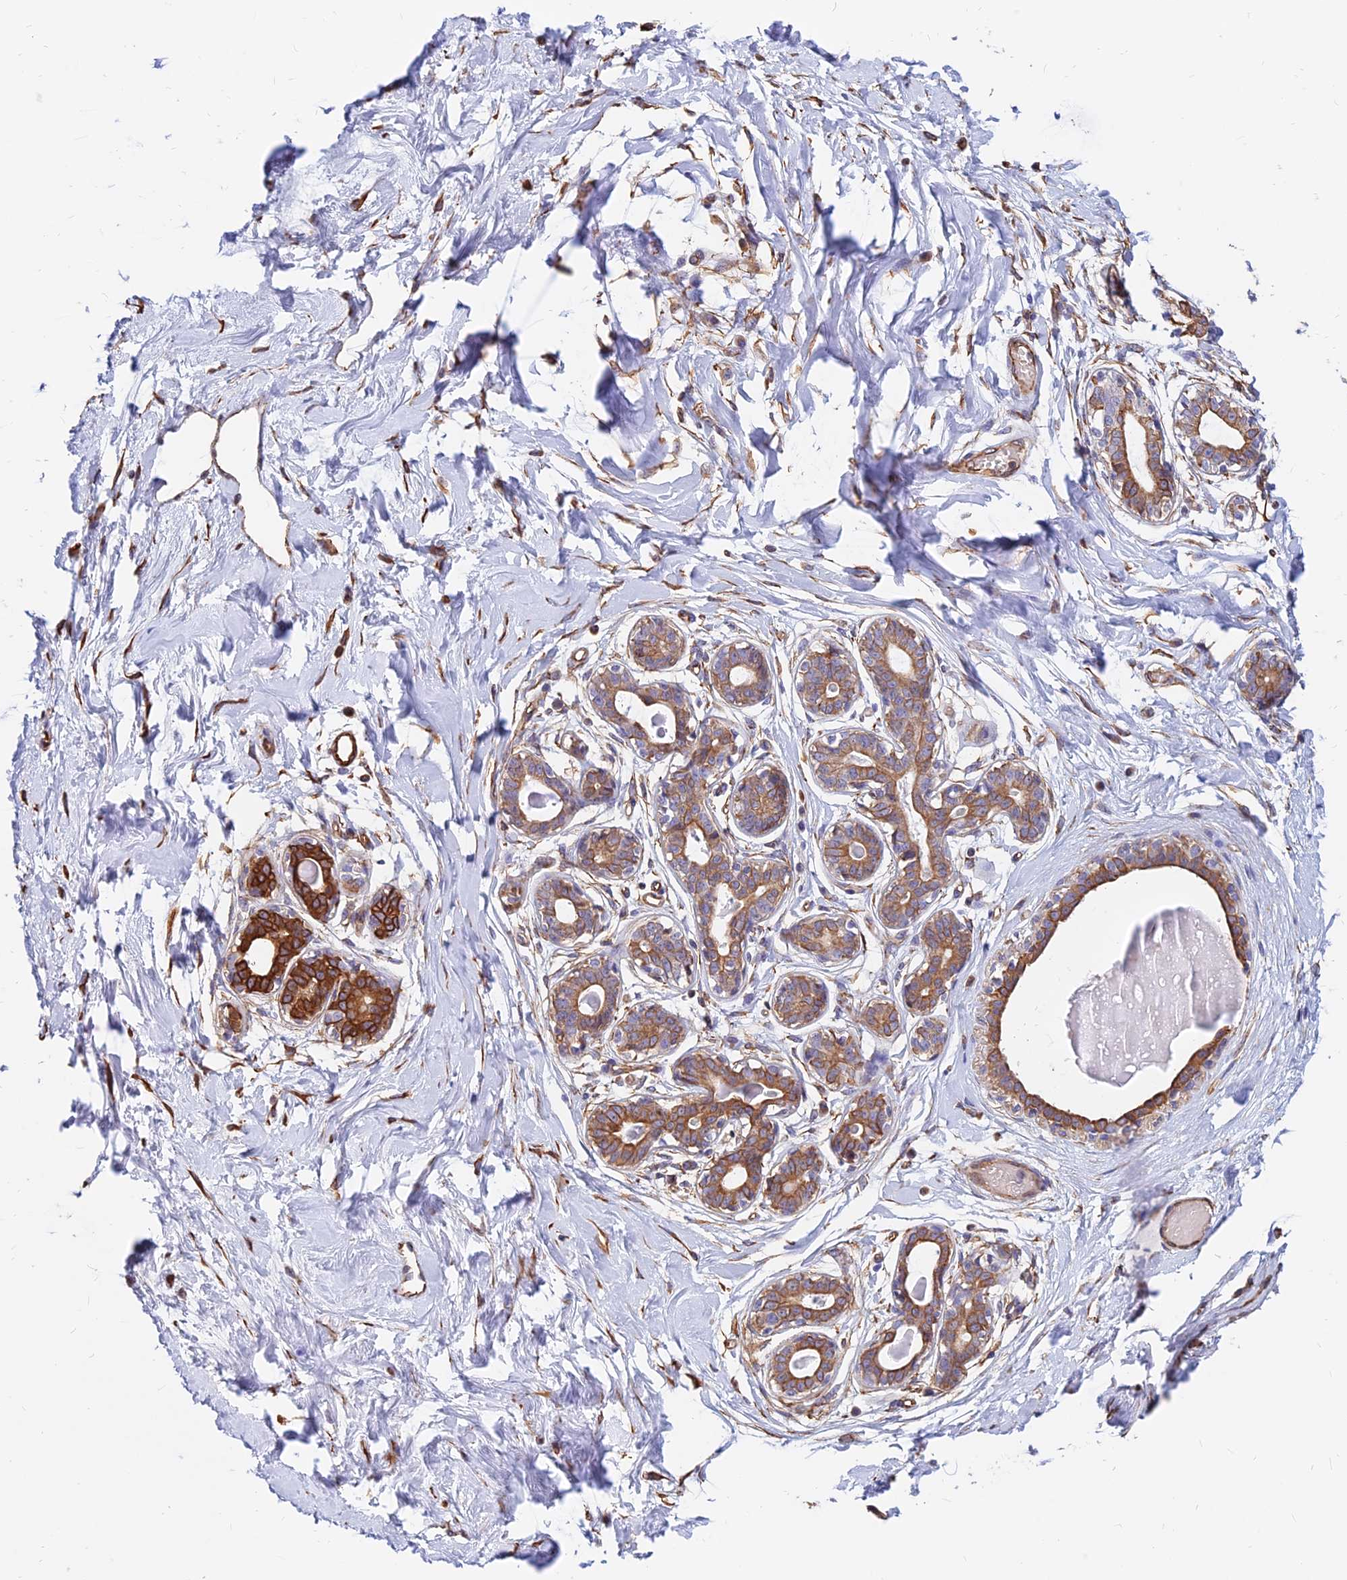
{"staining": {"intensity": "negative", "quantity": "none", "location": "none"}, "tissue": "breast", "cell_type": "Adipocytes", "image_type": "normal", "snomed": [{"axis": "morphology", "description": "Normal tissue, NOS"}, {"axis": "topography", "description": "Breast"}], "caption": "Immunohistochemistry image of benign breast: human breast stained with DAB exhibits no significant protein expression in adipocytes.", "gene": "CDK18", "patient": {"sex": "female", "age": 45}}